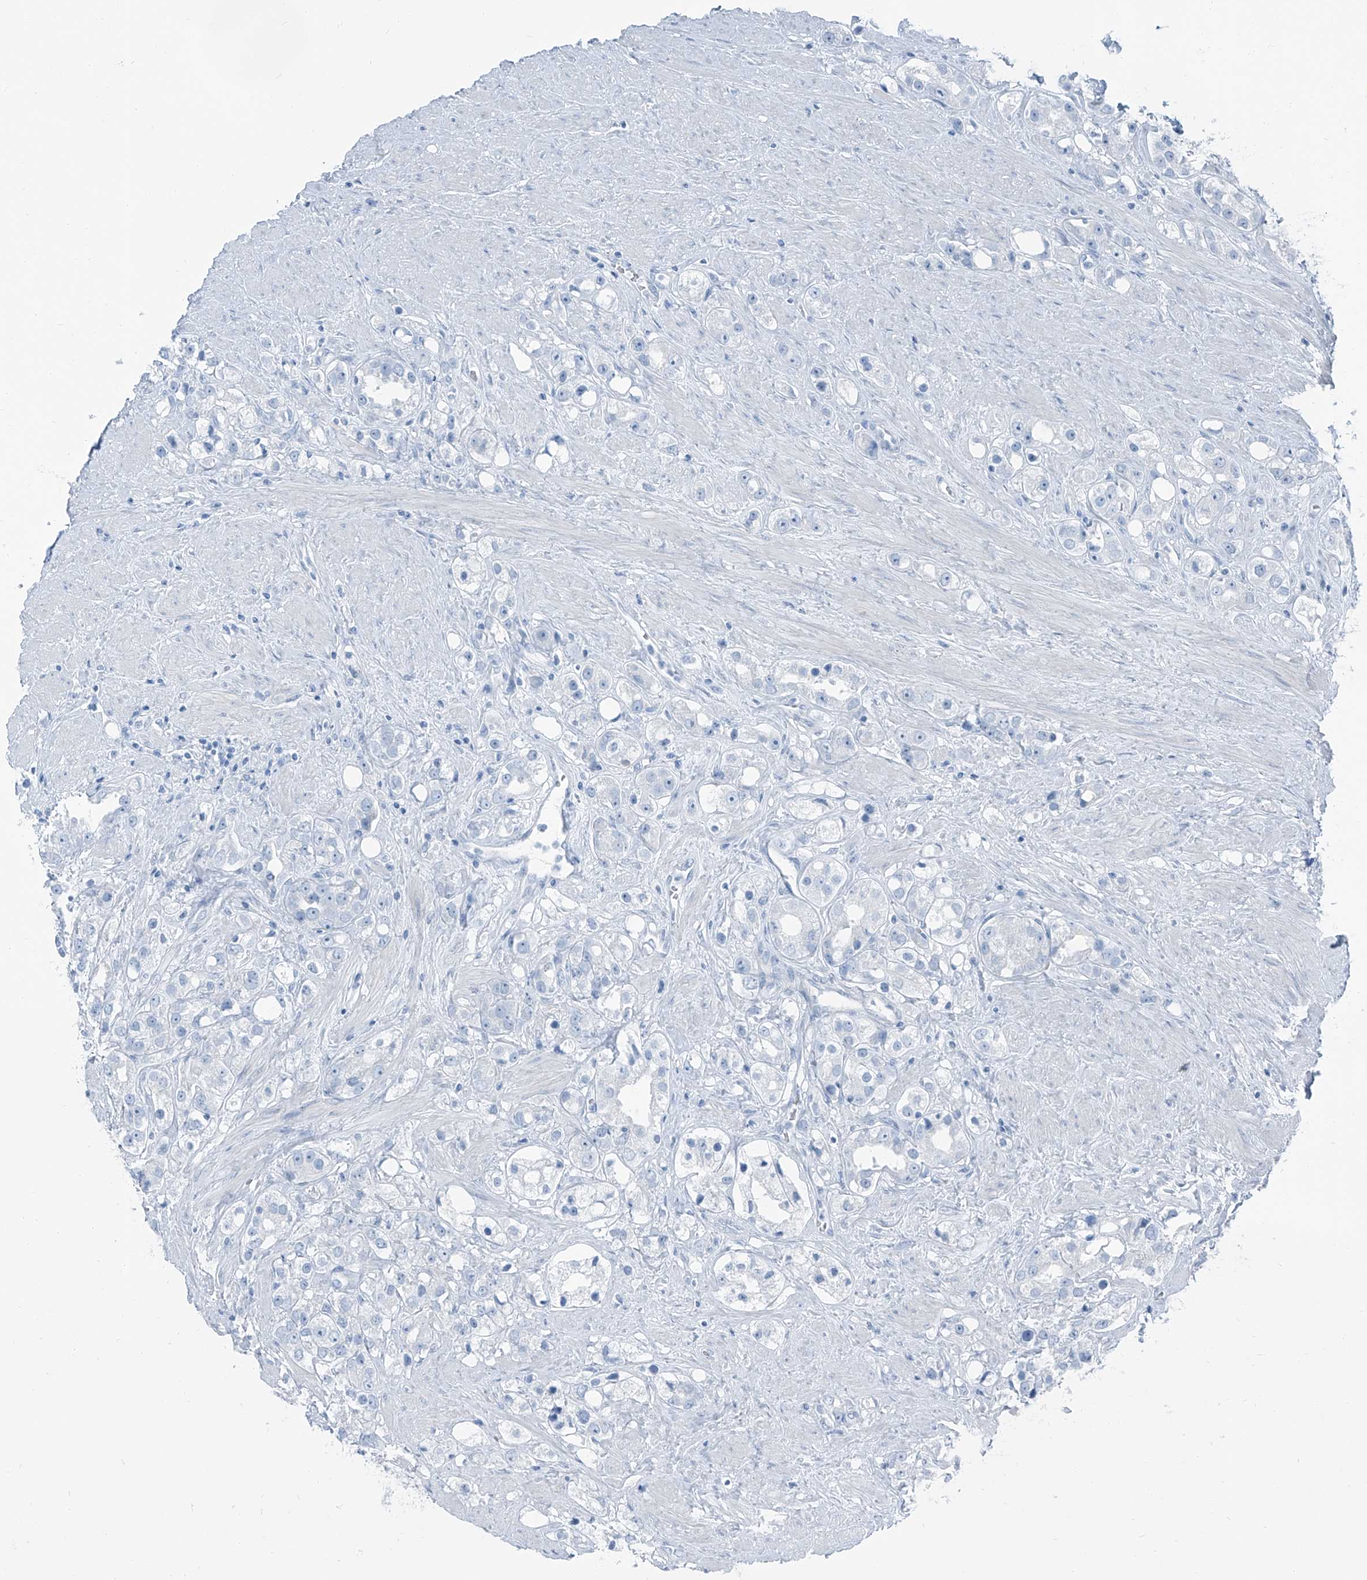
{"staining": {"intensity": "negative", "quantity": "none", "location": "none"}, "tissue": "prostate cancer", "cell_type": "Tumor cells", "image_type": "cancer", "snomed": [{"axis": "morphology", "description": "Adenocarcinoma, NOS"}, {"axis": "topography", "description": "Prostate"}], "caption": "A micrograph of human prostate adenocarcinoma is negative for staining in tumor cells.", "gene": "RGN", "patient": {"sex": "male", "age": 79}}